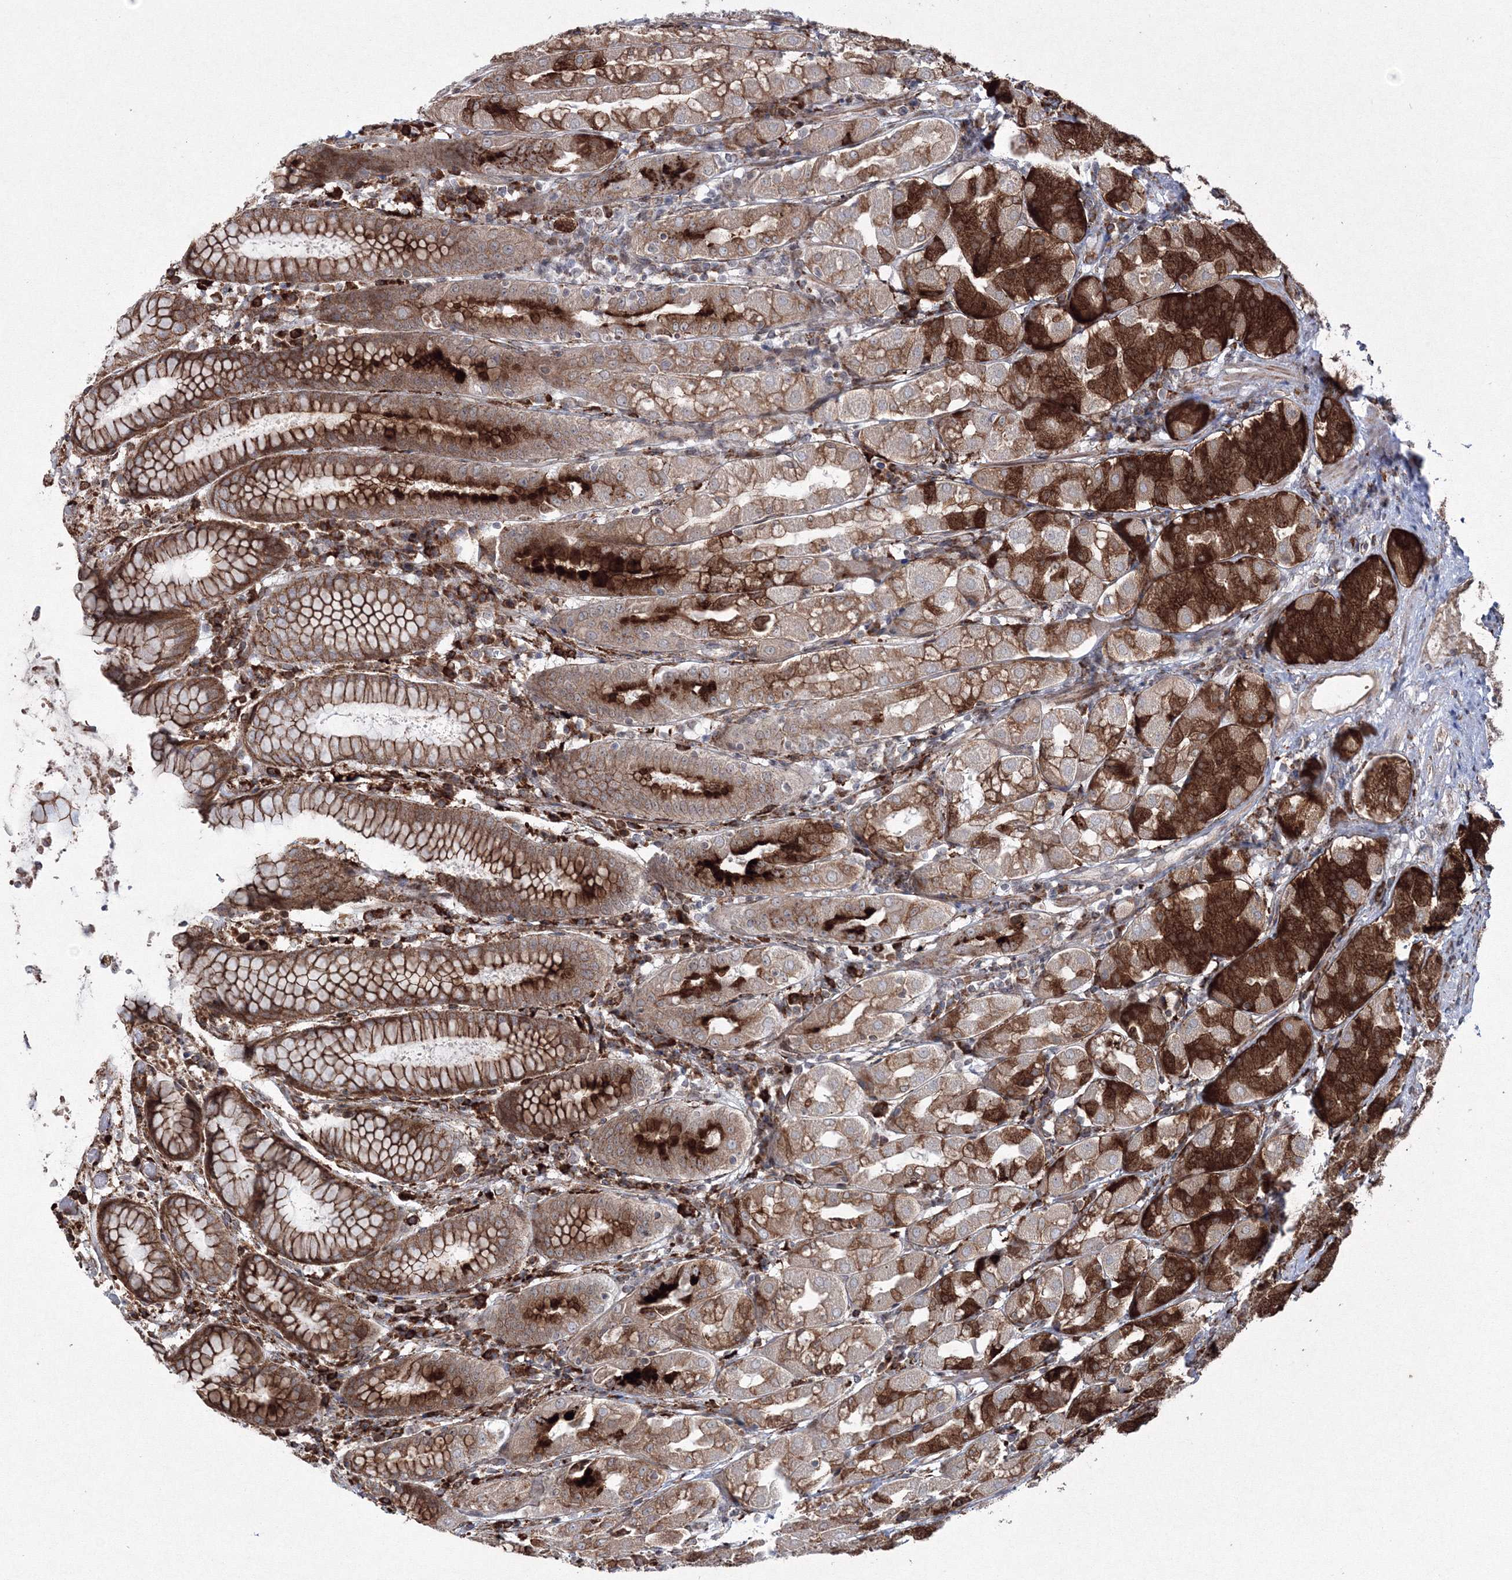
{"staining": {"intensity": "strong", "quantity": ">75%", "location": "cytoplasmic/membranous"}, "tissue": "stomach", "cell_type": "Glandular cells", "image_type": "normal", "snomed": [{"axis": "morphology", "description": "Normal tissue, NOS"}, {"axis": "topography", "description": "Stomach"}, {"axis": "topography", "description": "Stomach, lower"}], "caption": "Strong cytoplasmic/membranous staining is present in approximately >75% of glandular cells in normal stomach.", "gene": "EFCAB12", "patient": {"sex": "female", "age": 56}}